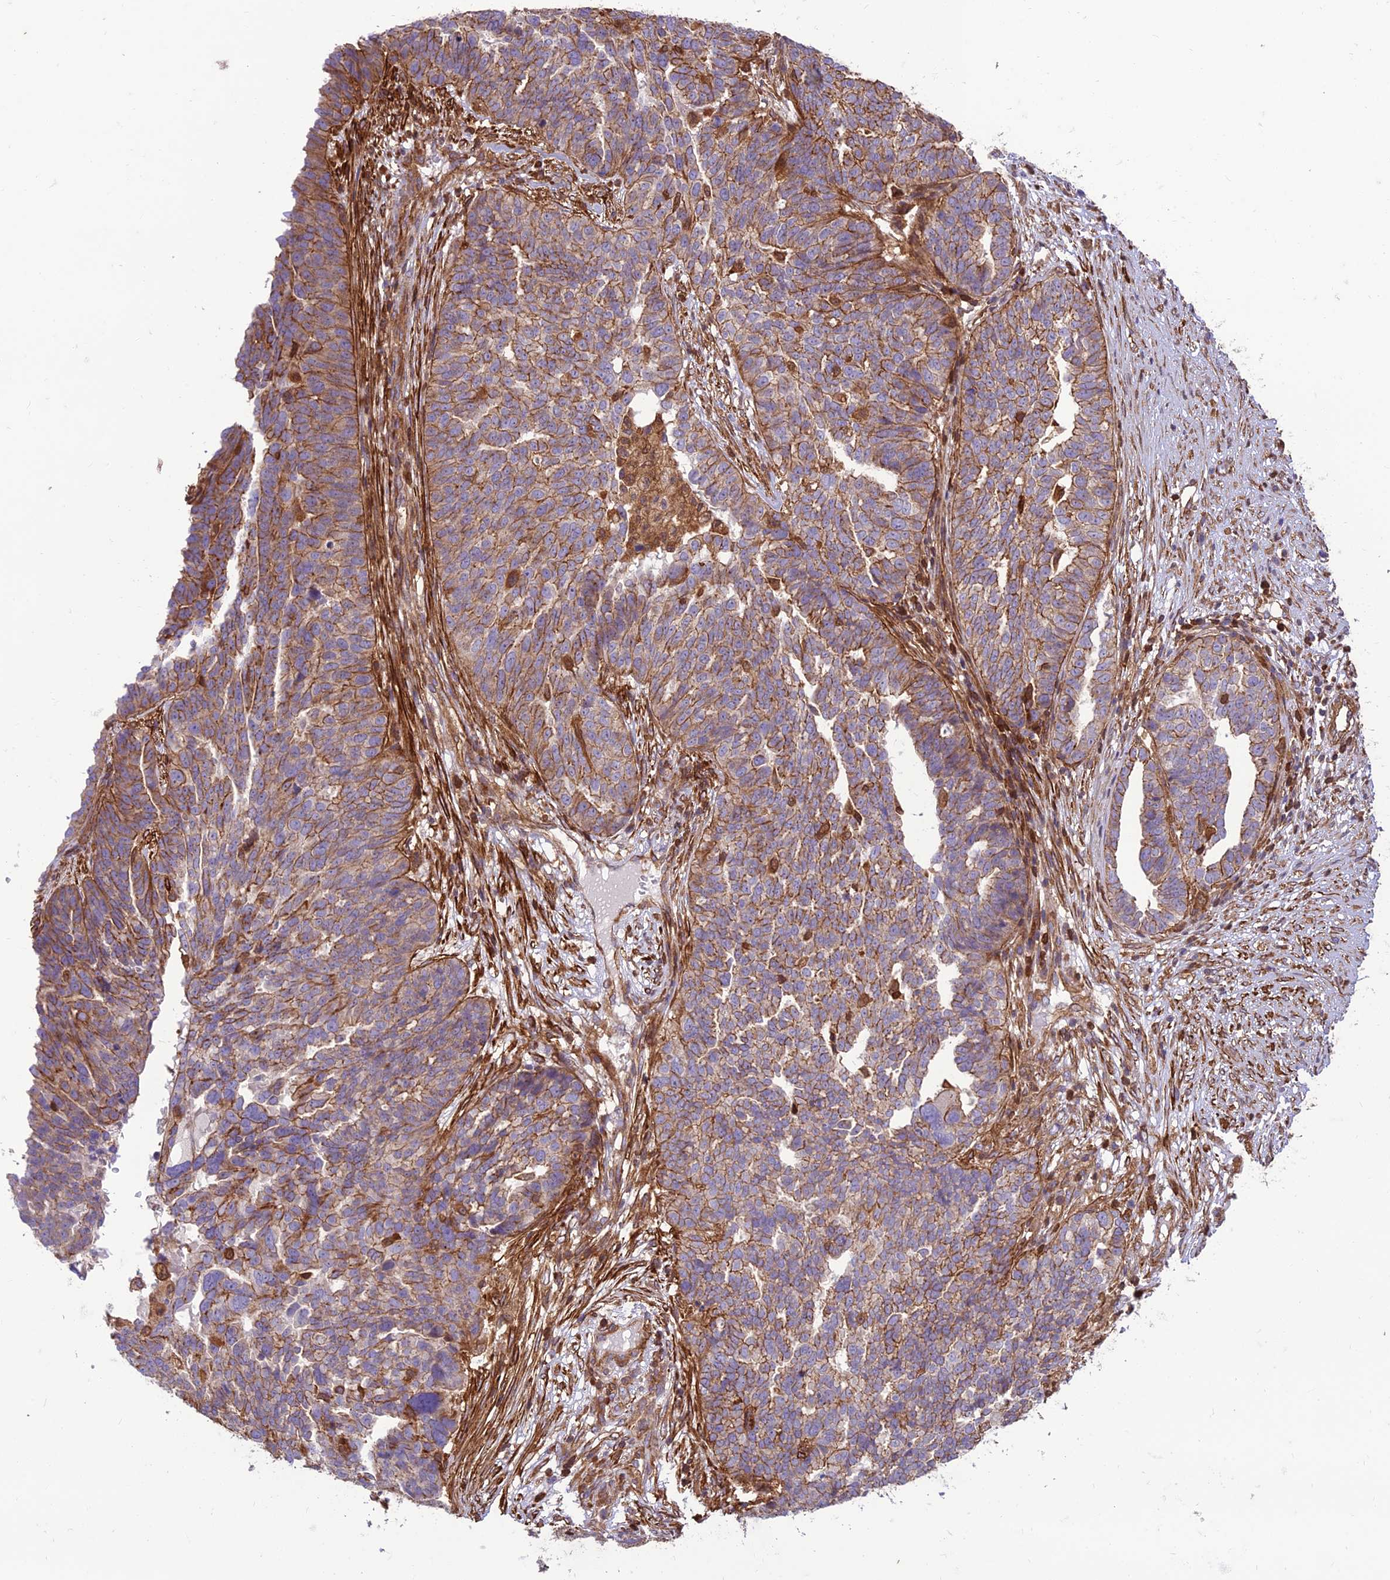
{"staining": {"intensity": "moderate", "quantity": ">75%", "location": "cytoplasmic/membranous"}, "tissue": "ovarian cancer", "cell_type": "Tumor cells", "image_type": "cancer", "snomed": [{"axis": "morphology", "description": "Cystadenocarcinoma, serous, NOS"}, {"axis": "topography", "description": "Ovary"}], "caption": "Protein staining shows moderate cytoplasmic/membranous staining in about >75% of tumor cells in serous cystadenocarcinoma (ovarian).", "gene": "HPSE2", "patient": {"sex": "female", "age": 59}}